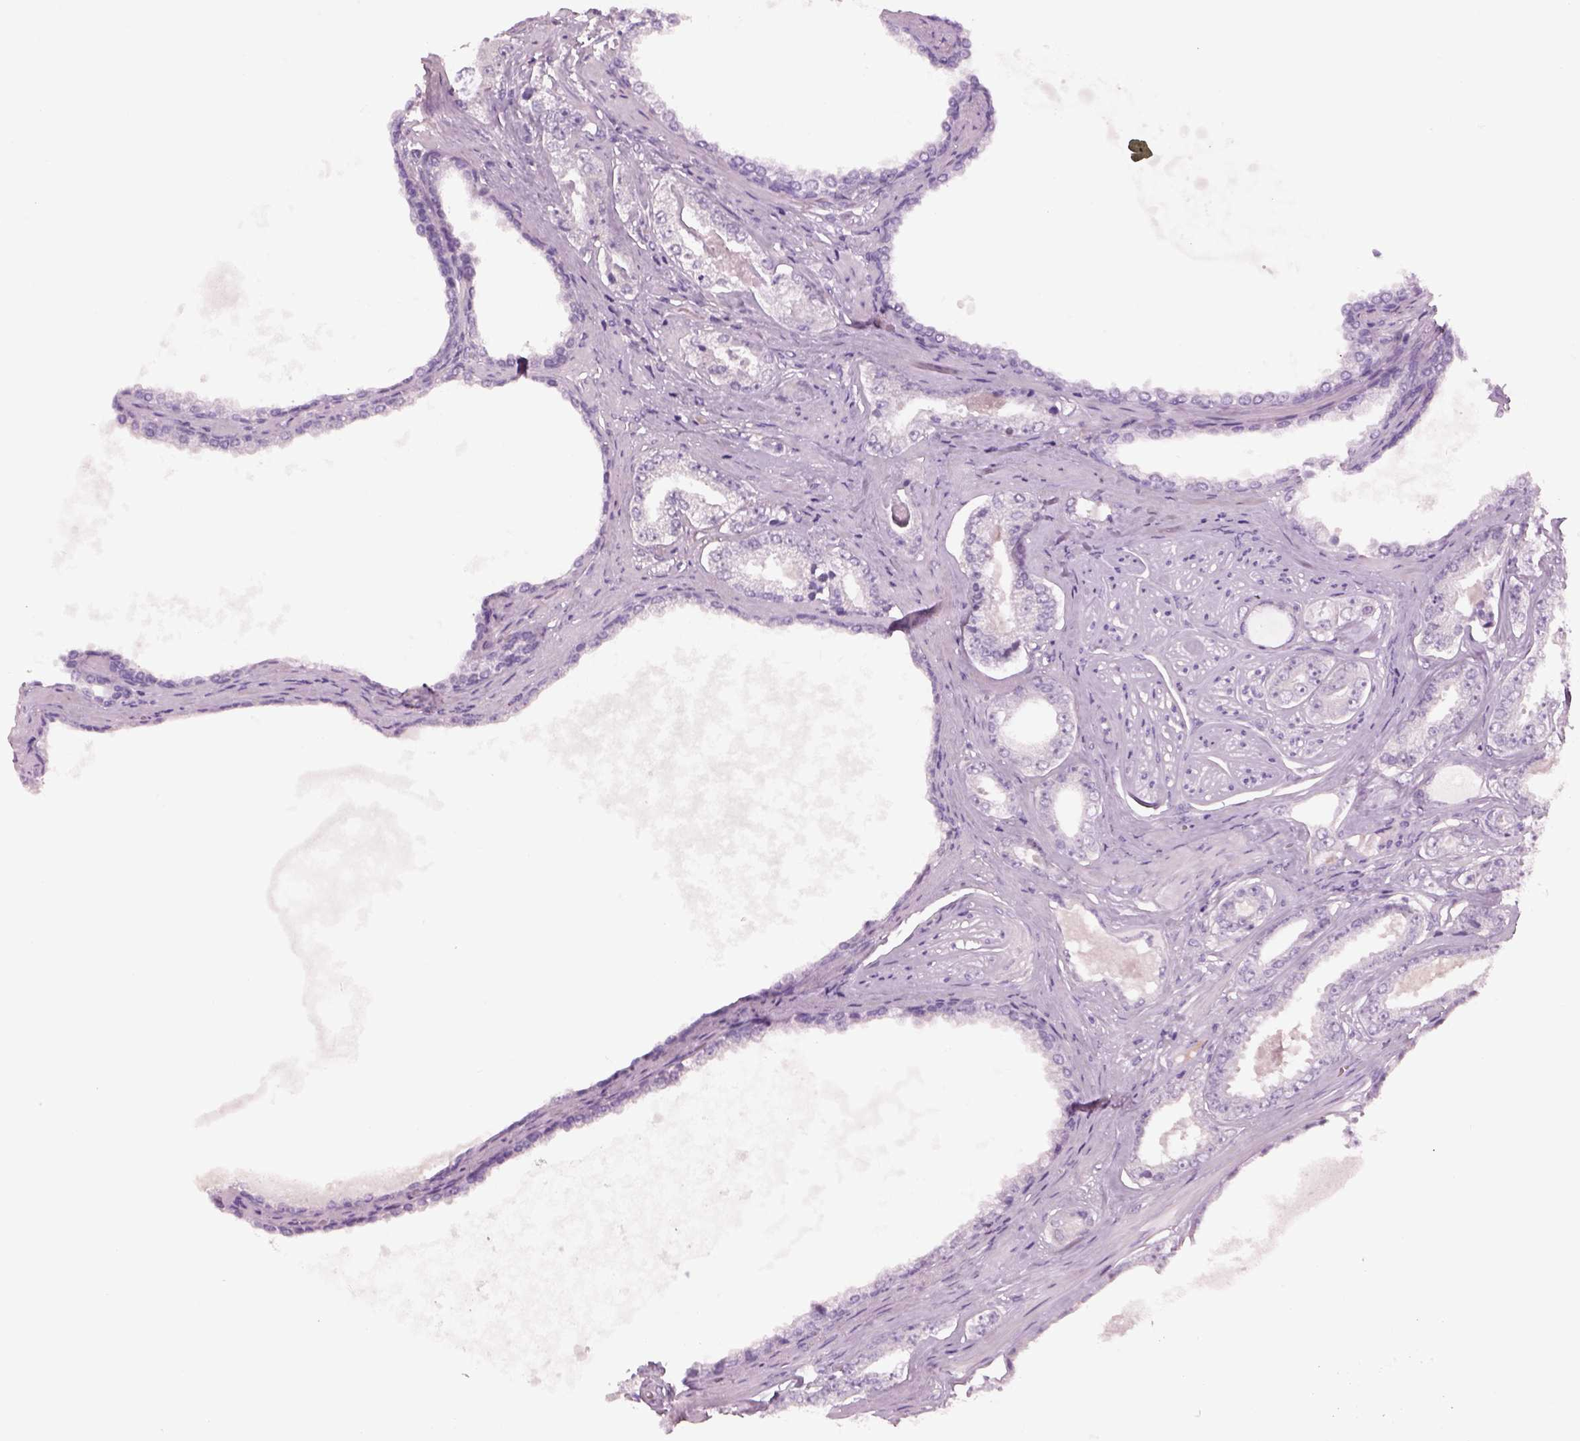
{"staining": {"intensity": "negative", "quantity": "none", "location": "none"}, "tissue": "prostate cancer", "cell_type": "Tumor cells", "image_type": "cancer", "snomed": [{"axis": "morphology", "description": "Adenocarcinoma, NOS"}, {"axis": "topography", "description": "Prostate"}], "caption": "Human prostate adenocarcinoma stained for a protein using IHC displays no positivity in tumor cells.", "gene": "MDH1B", "patient": {"sex": "male", "age": 64}}